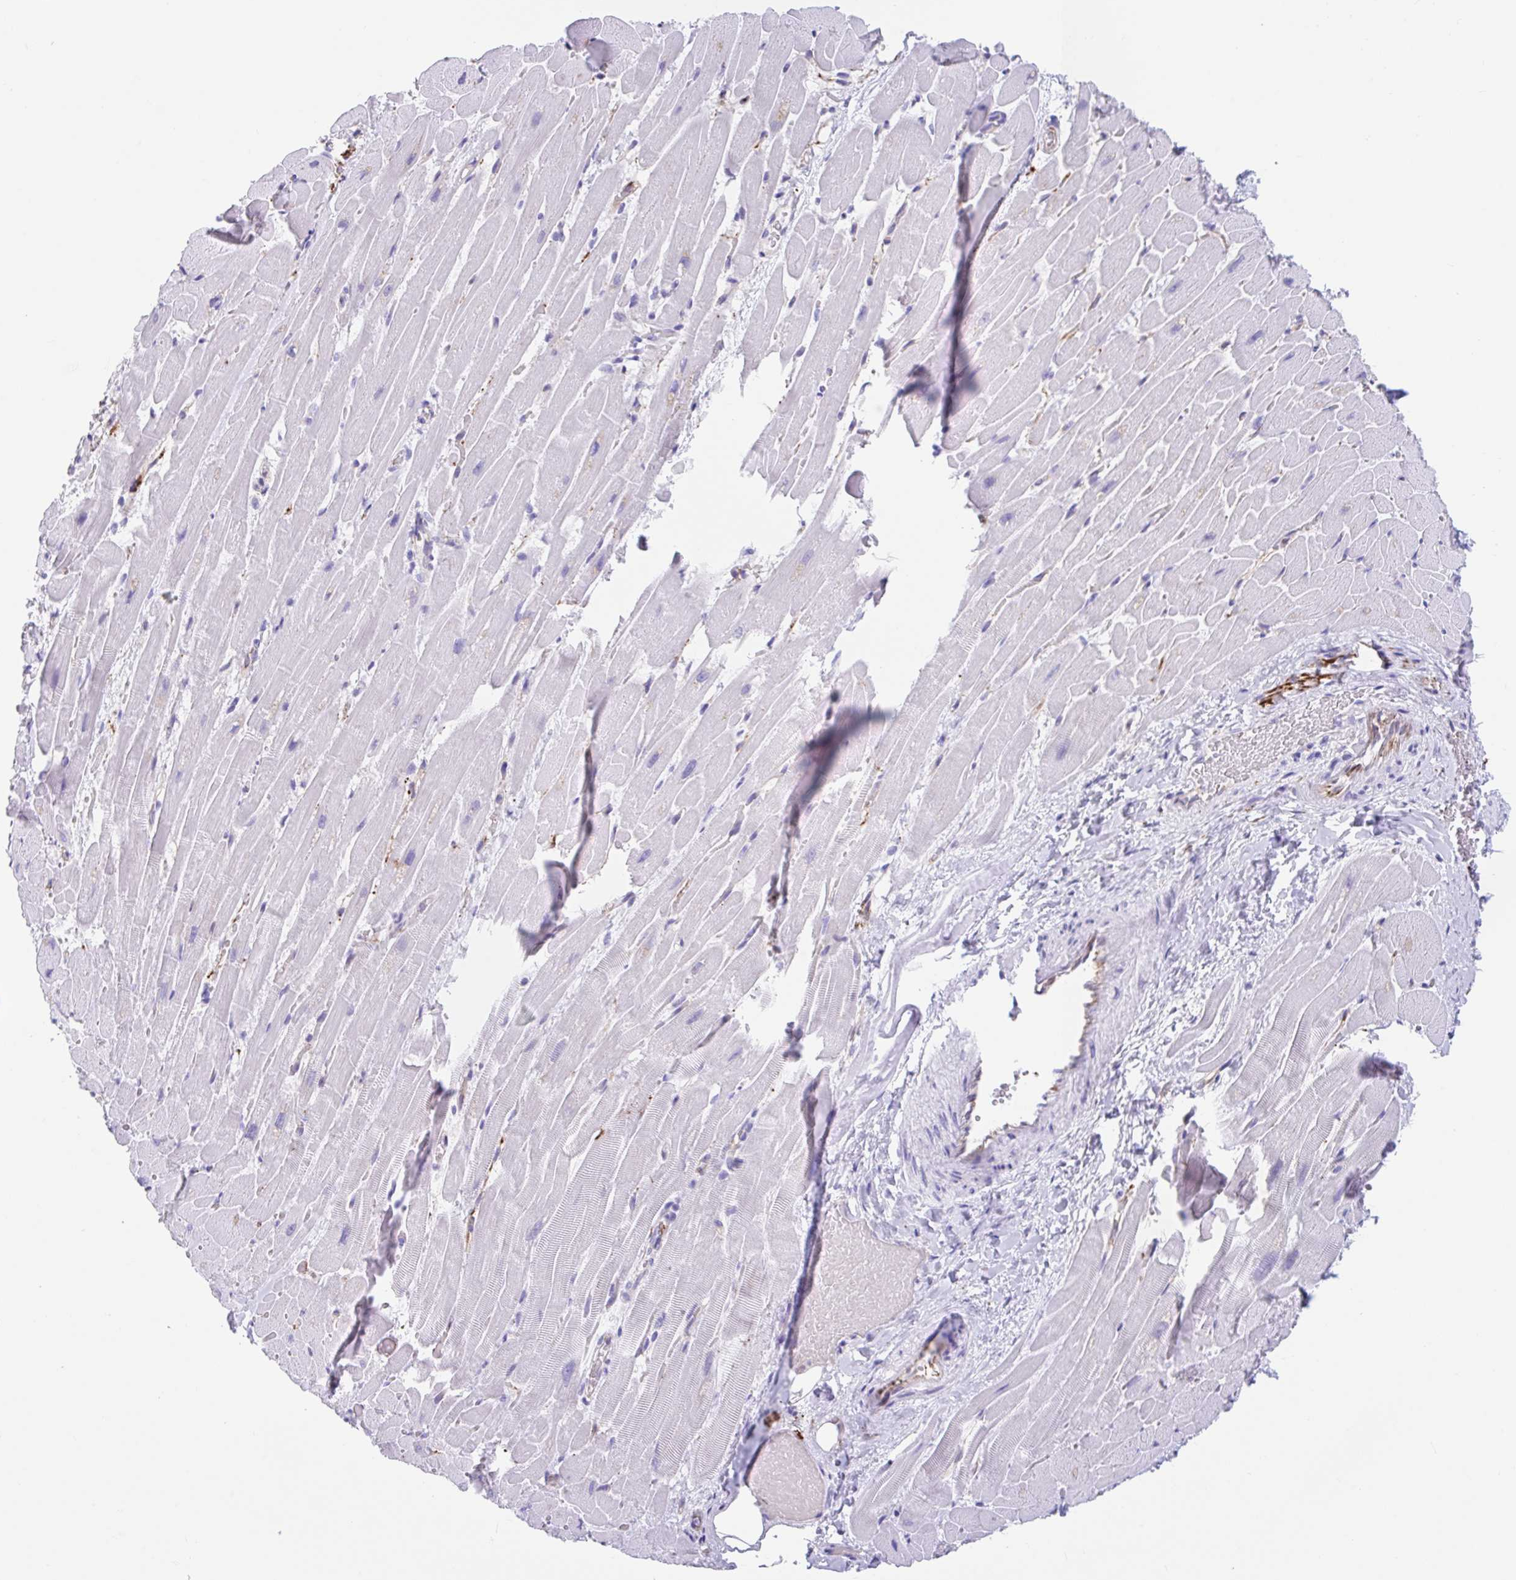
{"staining": {"intensity": "negative", "quantity": "none", "location": "none"}, "tissue": "heart muscle", "cell_type": "Cardiomyocytes", "image_type": "normal", "snomed": [{"axis": "morphology", "description": "Normal tissue, NOS"}, {"axis": "topography", "description": "Heart"}], "caption": "Immunohistochemistry of unremarkable human heart muscle displays no expression in cardiomyocytes.", "gene": "FAM107A", "patient": {"sex": "male", "age": 37}}